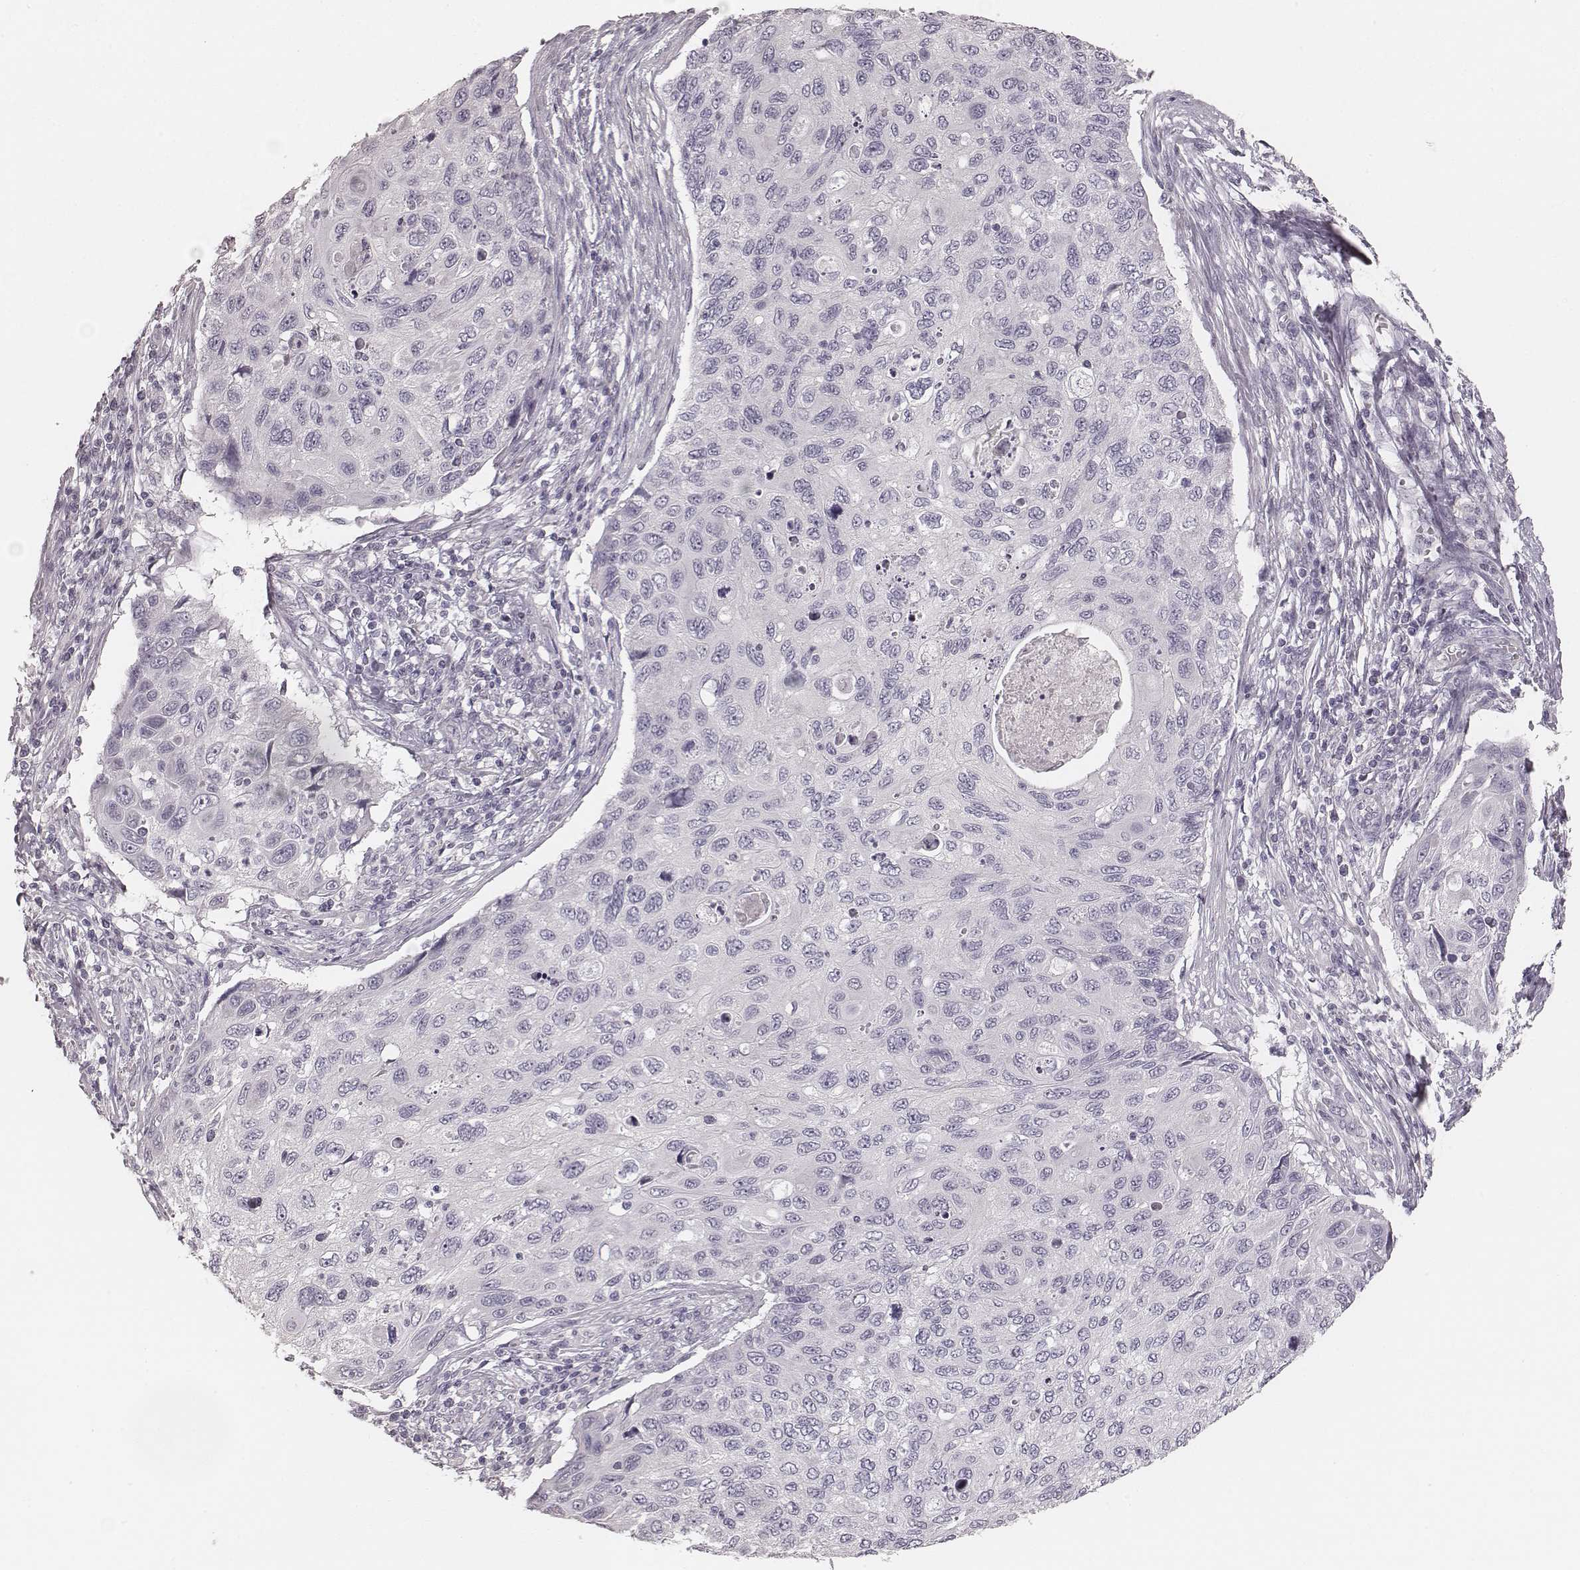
{"staining": {"intensity": "negative", "quantity": "none", "location": "none"}, "tissue": "cervical cancer", "cell_type": "Tumor cells", "image_type": "cancer", "snomed": [{"axis": "morphology", "description": "Squamous cell carcinoma, NOS"}, {"axis": "topography", "description": "Cervix"}], "caption": "Immunohistochemical staining of human squamous cell carcinoma (cervical) demonstrates no significant staining in tumor cells.", "gene": "ZP4", "patient": {"sex": "female", "age": 70}}